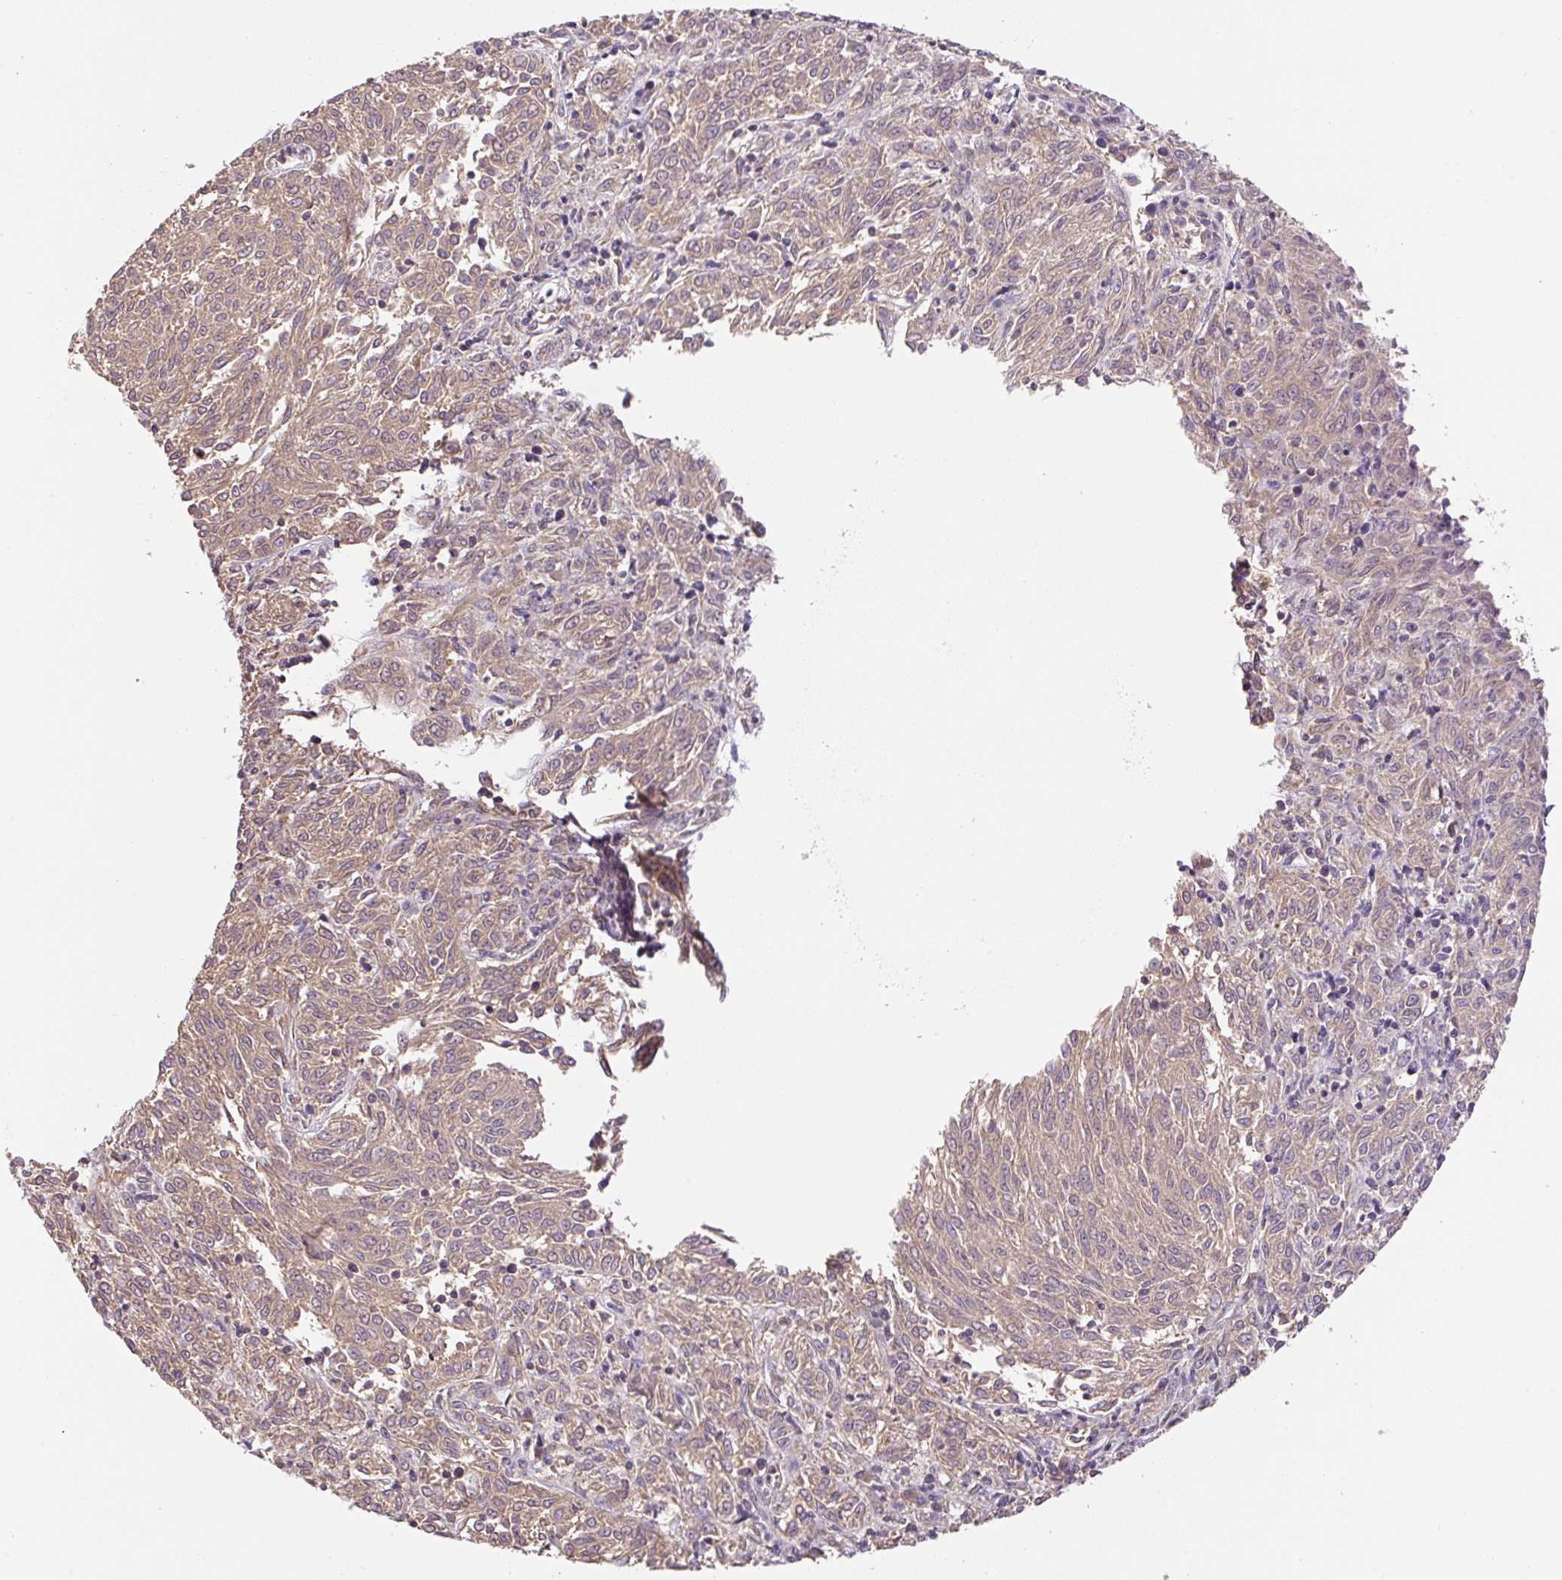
{"staining": {"intensity": "moderate", "quantity": ">75%", "location": "cytoplasmic/membranous"}, "tissue": "melanoma", "cell_type": "Tumor cells", "image_type": "cancer", "snomed": [{"axis": "morphology", "description": "Malignant melanoma, NOS"}, {"axis": "topography", "description": "Skin"}], "caption": "Immunohistochemical staining of melanoma demonstrates medium levels of moderate cytoplasmic/membranous staining in about >75% of tumor cells. Using DAB (brown) and hematoxylin (blue) stains, captured at high magnification using brightfield microscopy.", "gene": "COX8A", "patient": {"sex": "female", "age": 72}}